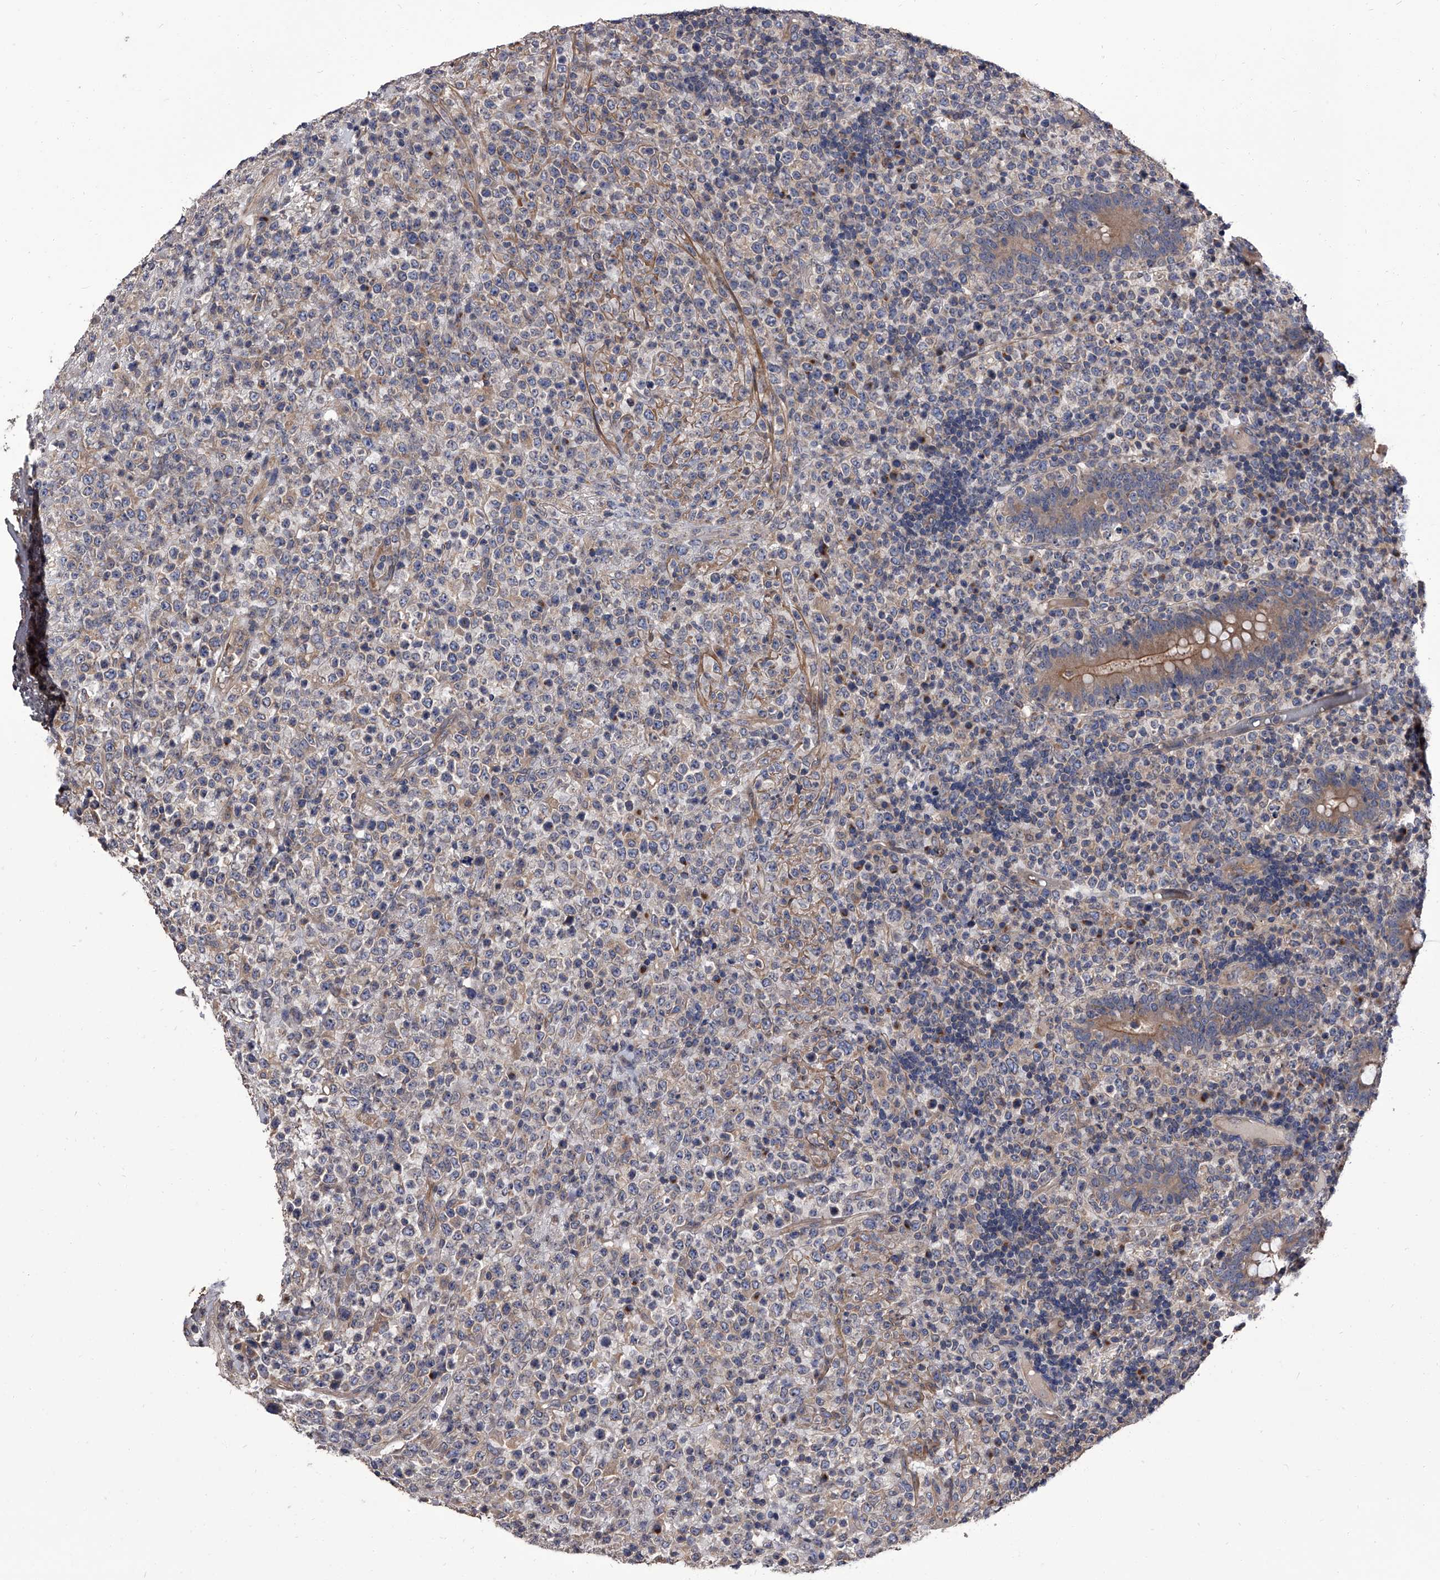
{"staining": {"intensity": "negative", "quantity": "none", "location": "none"}, "tissue": "lymphoma", "cell_type": "Tumor cells", "image_type": "cancer", "snomed": [{"axis": "morphology", "description": "Malignant lymphoma, non-Hodgkin's type, High grade"}, {"axis": "topography", "description": "Colon"}], "caption": "Lymphoma was stained to show a protein in brown. There is no significant staining in tumor cells.", "gene": "STK36", "patient": {"sex": "female", "age": 53}}